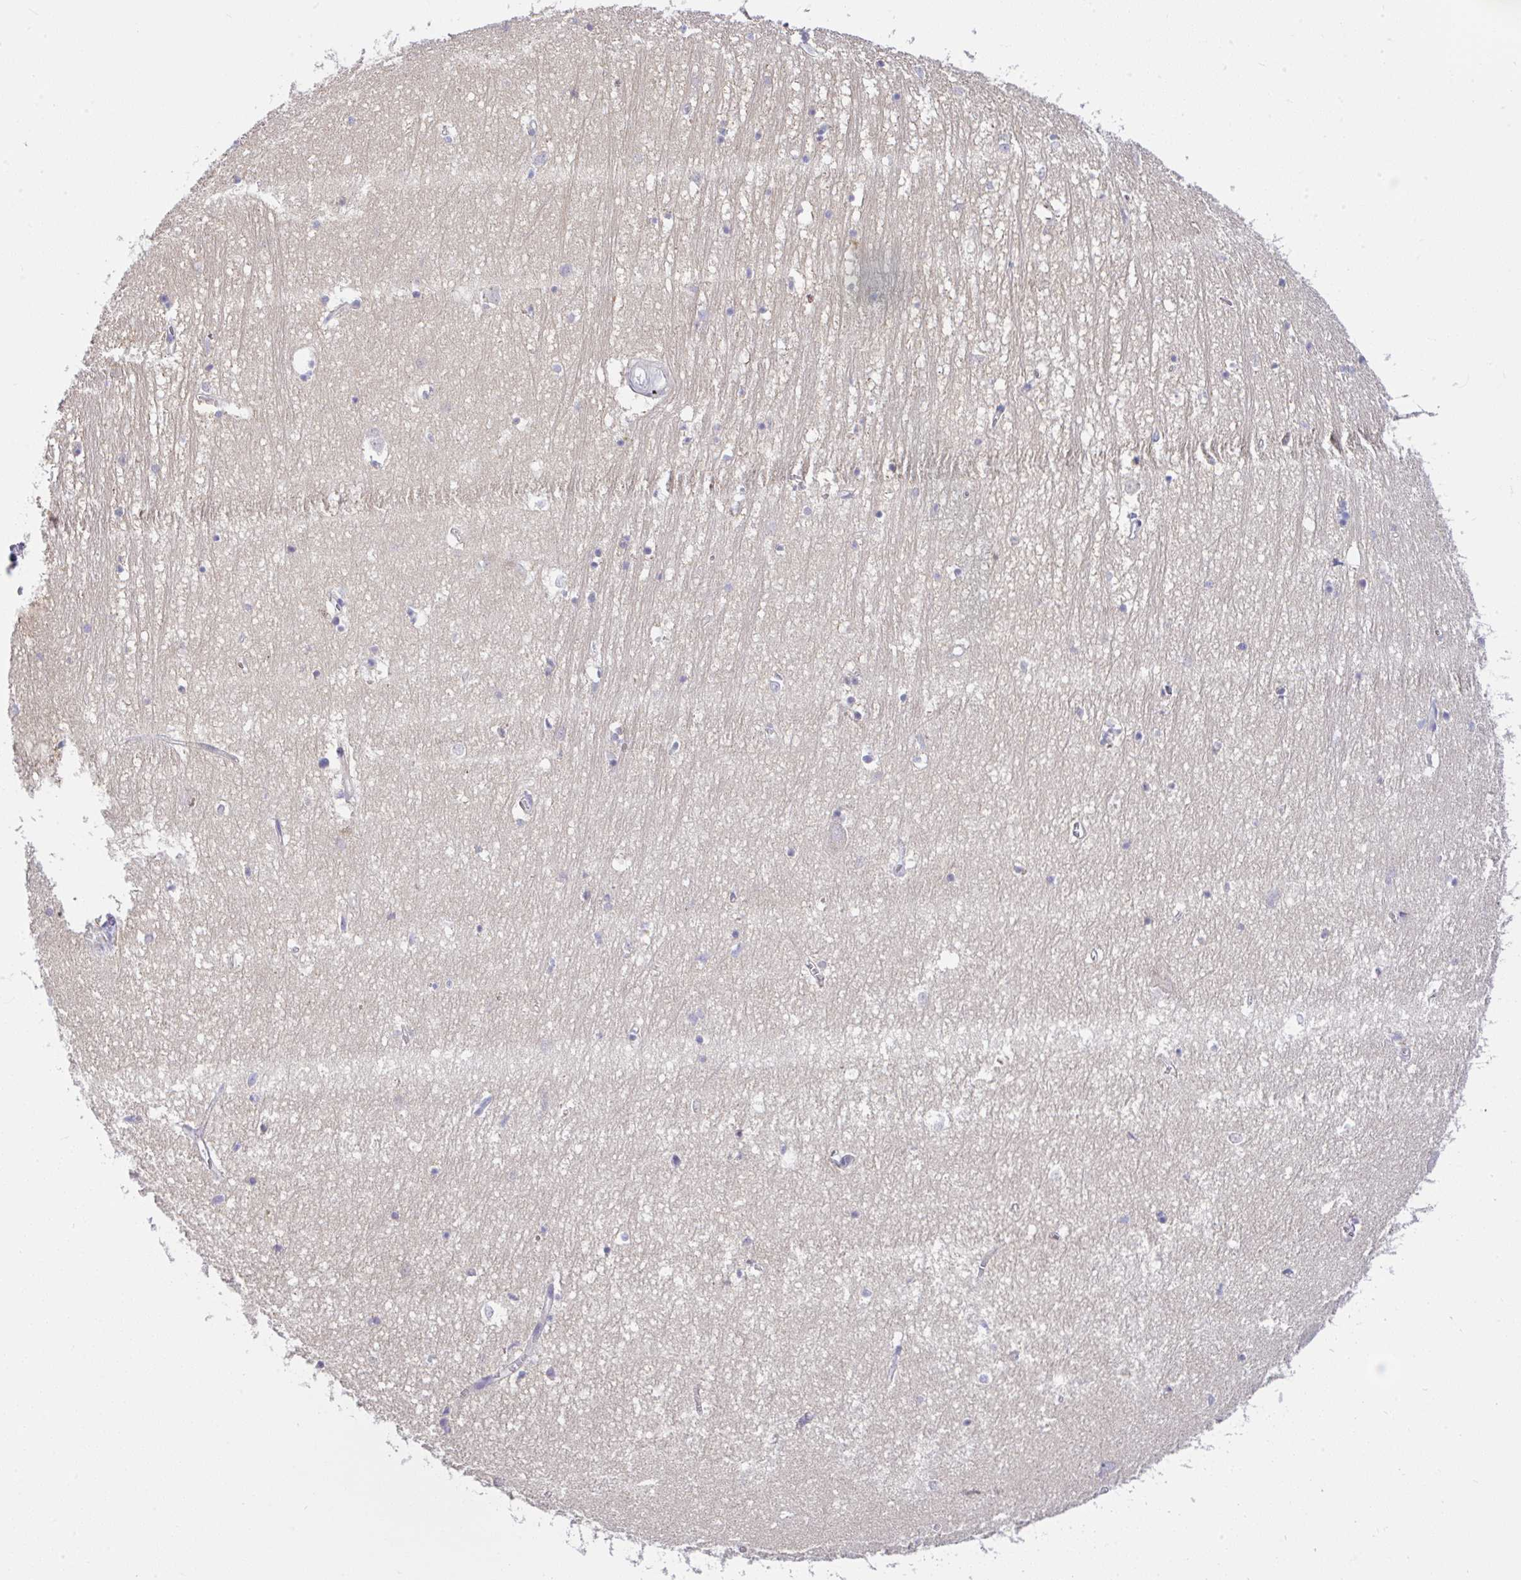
{"staining": {"intensity": "negative", "quantity": "none", "location": "none"}, "tissue": "hippocampus", "cell_type": "Glial cells", "image_type": "normal", "snomed": [{"axis": "morphology", "description": "Normal tissue, NOS"}, {"axis": "topography", "description": "Hippocampus"}], "caption": "Immunohistochemical staining of benign human hippocampus demonstrates no significant positivity in glial cells. The staining was performed using DAB to visualize the protein expression in brown, while the nuclei were stained in blue with hematoxylin (Magnification: 20x).", "gene": "SERPINE3", "patient": {"sex": "female", "age": 64}}